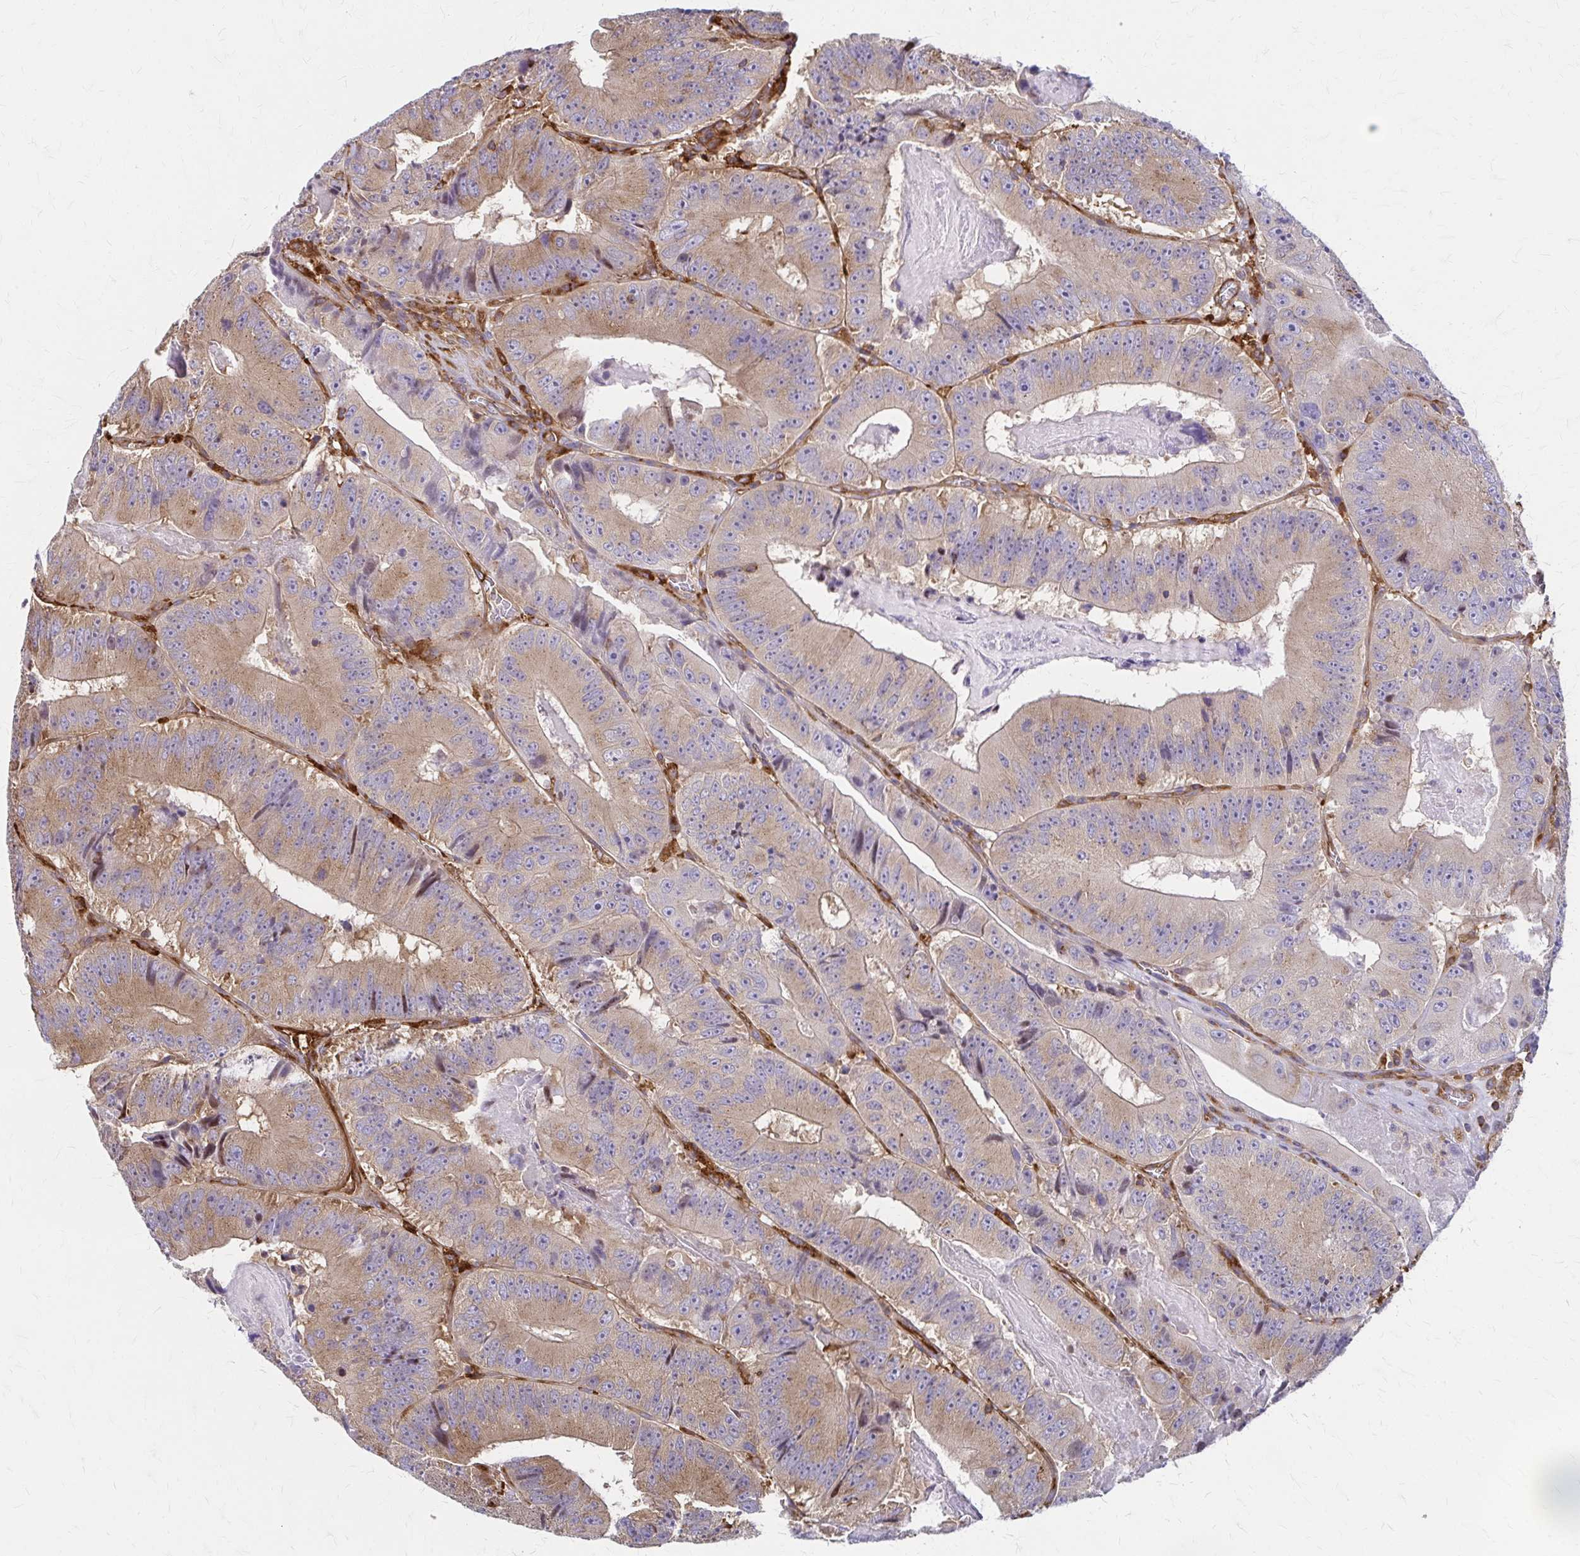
{"staining": {"intensity": "moderate", "quantity": "25%-75%", "location": "cytoplasmic/membranous"}, "tissue": "colorectal cancer", "cell_type": "Tumor cells", "image_type": "cancer", "snomed": [{"axis": "morphology", "description": "Adenocarcinoma, NOS"}, {"axis": "topography", "description": "Colon"}], "caption": "A brown stain highlights moderate cytoplasmic/membranous positivity of a protein in human colorectal cancer (adenocarcinoma) tumor cells. Immunohistochemistry stains the protein of interest in brown and the nuclei are stained blue.", "gene": "WASF2", "patient": {"sex": "female", "age": 86}}